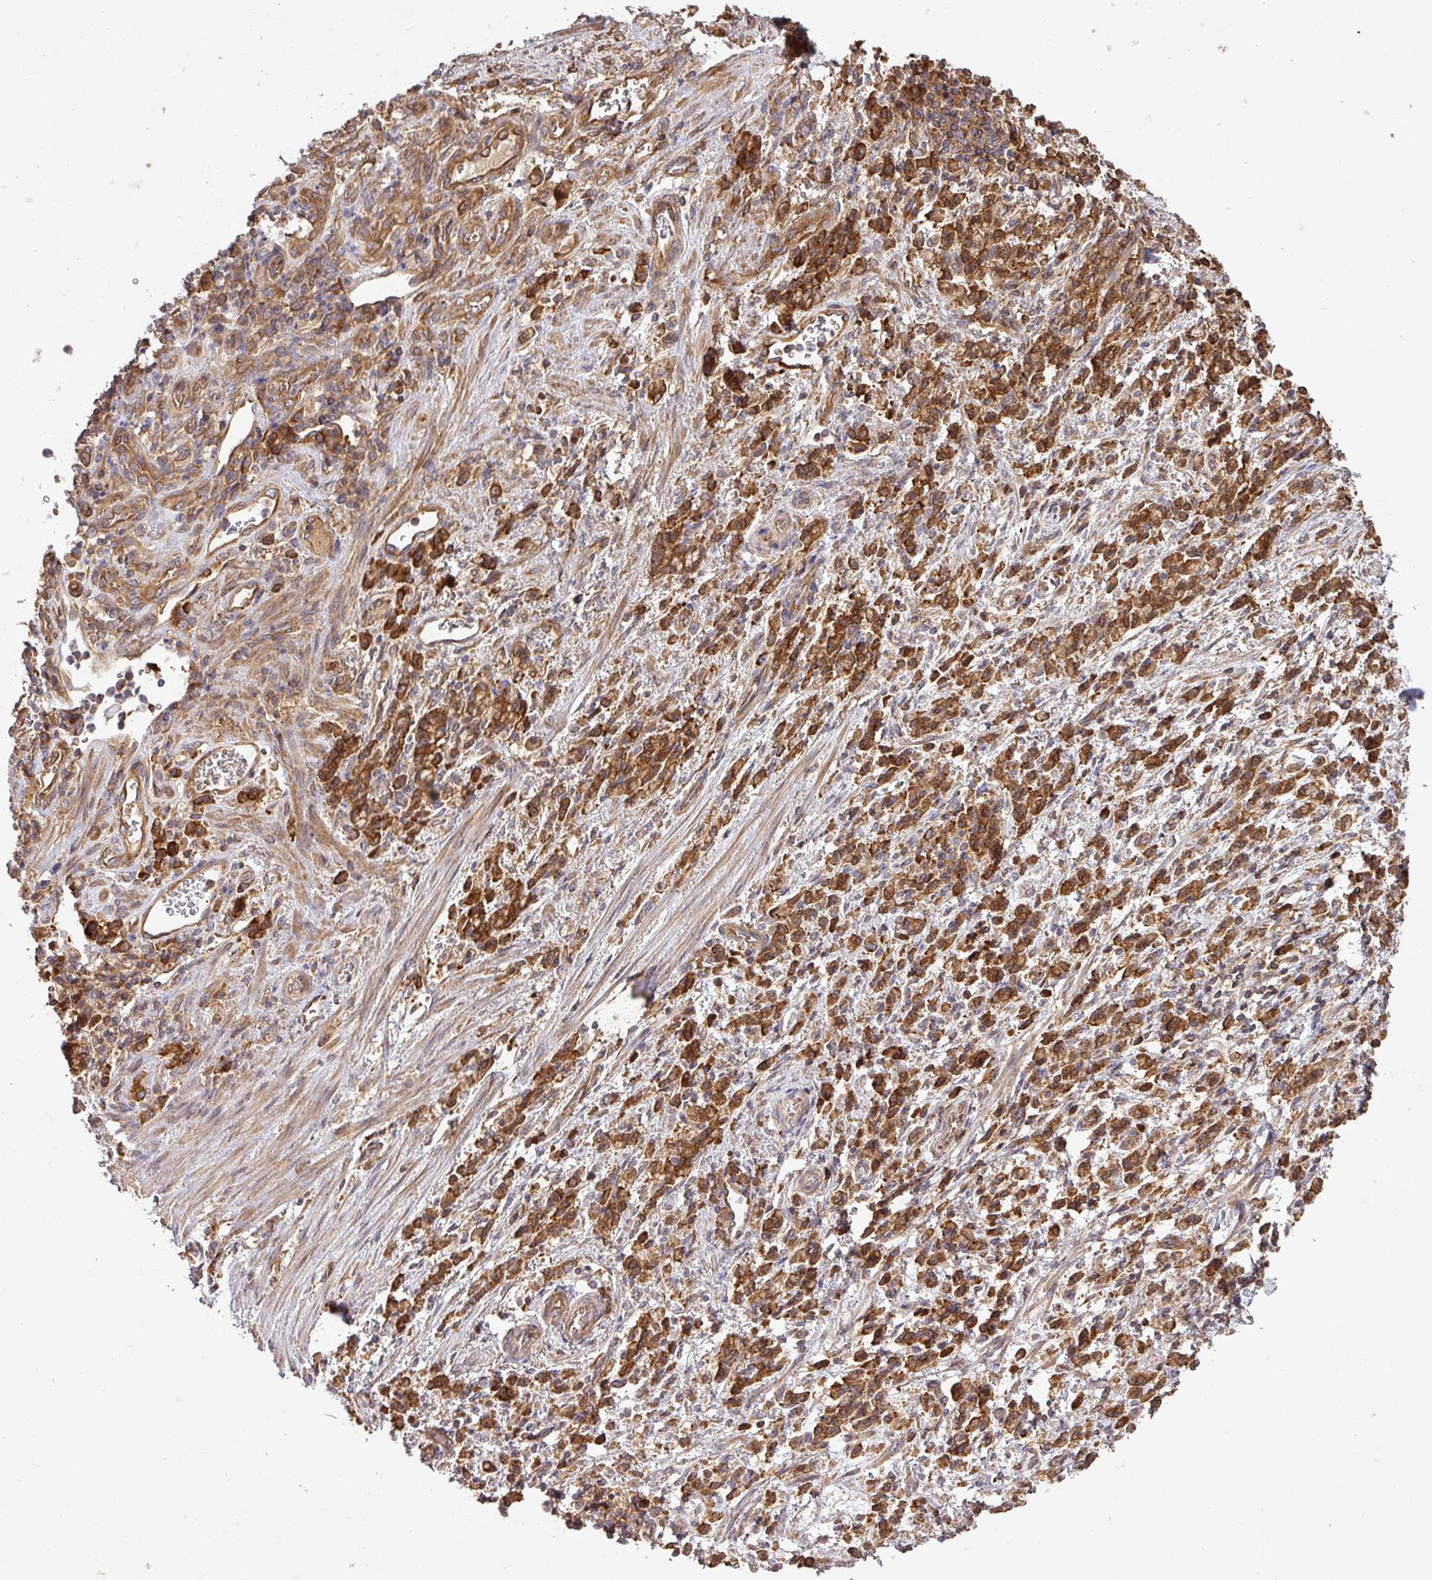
{"staining": {"intensity": "strong", "quantity": ">75%", "location": "cytoplasmic/membranous"}, "tissue": "stomach cancer", "cell_type": "Tumor cells", "image_type": "cancer", "snomed": [{"axis": "morphology", "description": "Adenocarcinoma, NOS"}, {"axis": "topography", "description": "Stomach"}], "caption": "There is high levels of strong cytoplasmic/membranous positivity in tumor cells of stomach cancer (adenocarcinoma), as demonstrated by immunohistochemical staining (brown color).", "gene": "GSPT1", "patient": {"sex": "male", "age": 77}}